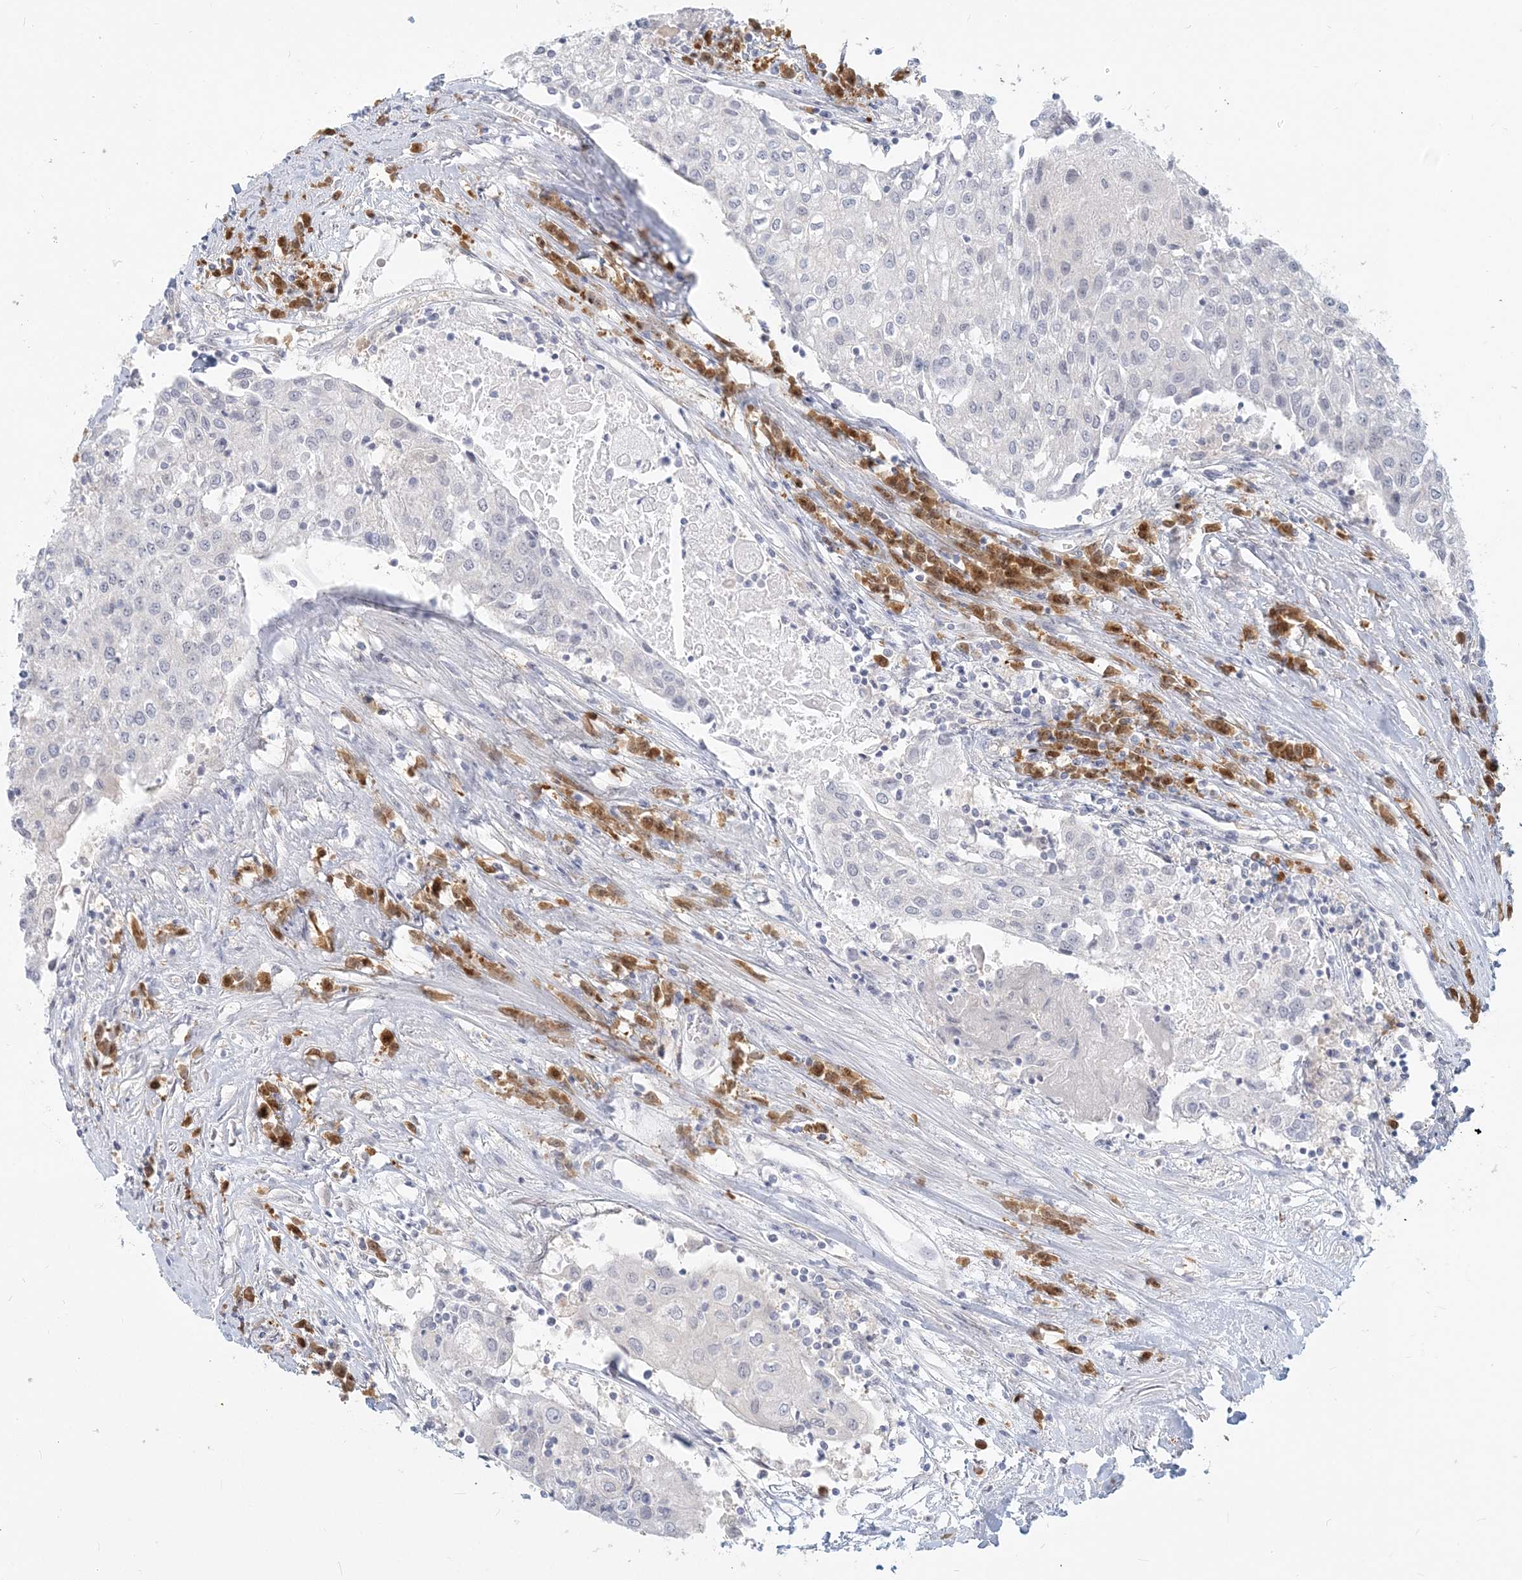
{"staining": {"intensity": "negative", "quantity": "none", "location": "none"}, "tissue": "urothelial cancer", "cell_type": "Tumor cells", "image_type": "cancer", "snomed": [{"axis": "morphology", "description": "Urothelial carcinoma, High grade"}, {"axis": "topography", "description": "Urinary bladder"}], "caption": "The micrograph reveals no staining of tumor cells in high-grade urothelial carcinoma.", "gene": "GMPPA", "patient": {"sex": "female", "age": 85}}